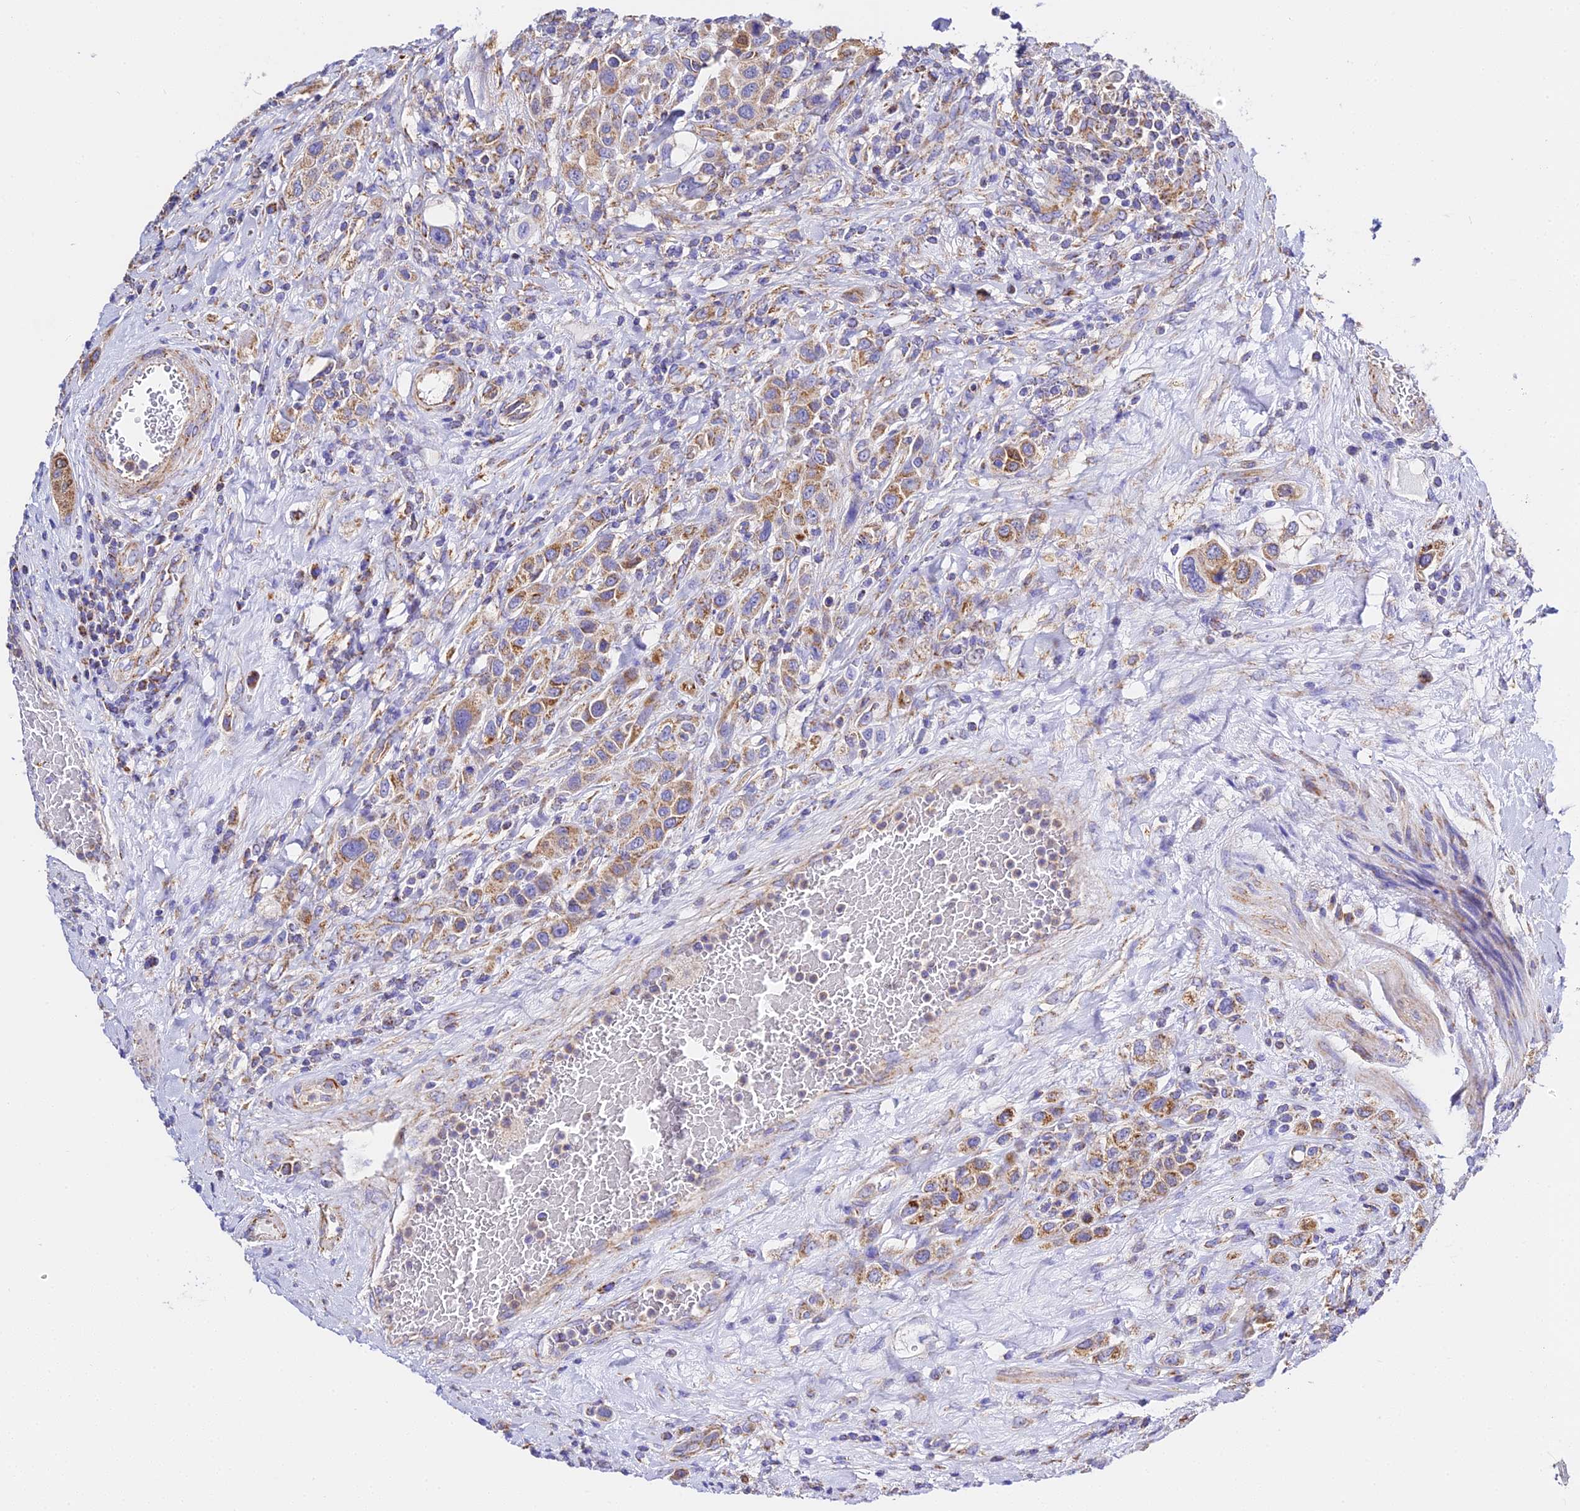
{"staining": {"intensity": "moderate", "quantity": ">75%", "location": "cytoplasmic/membranous"}, "tissue": "urothelial cancer", "cell_type": "Tumor cells", "image_type": "cancer", "snomed": [{"axis": "morphology", "description": "Urothelial carcinoma, High grade"}, {"axis": "topography", "description": "Urinary bladder"}], "caption": "DAB (3,3'-diaminobenzidine) immunohistochemical staining of urothelial cancer reveals moderate cytoplasmic/membranous protein staining in about >75% of tumor cells. (DAB (3,3'-diaminobenzidine) = brown stain, brightfield microscopy at high magnification).", "gene": "ZNF573", "patient": {"sex": "male", "age": 50}}